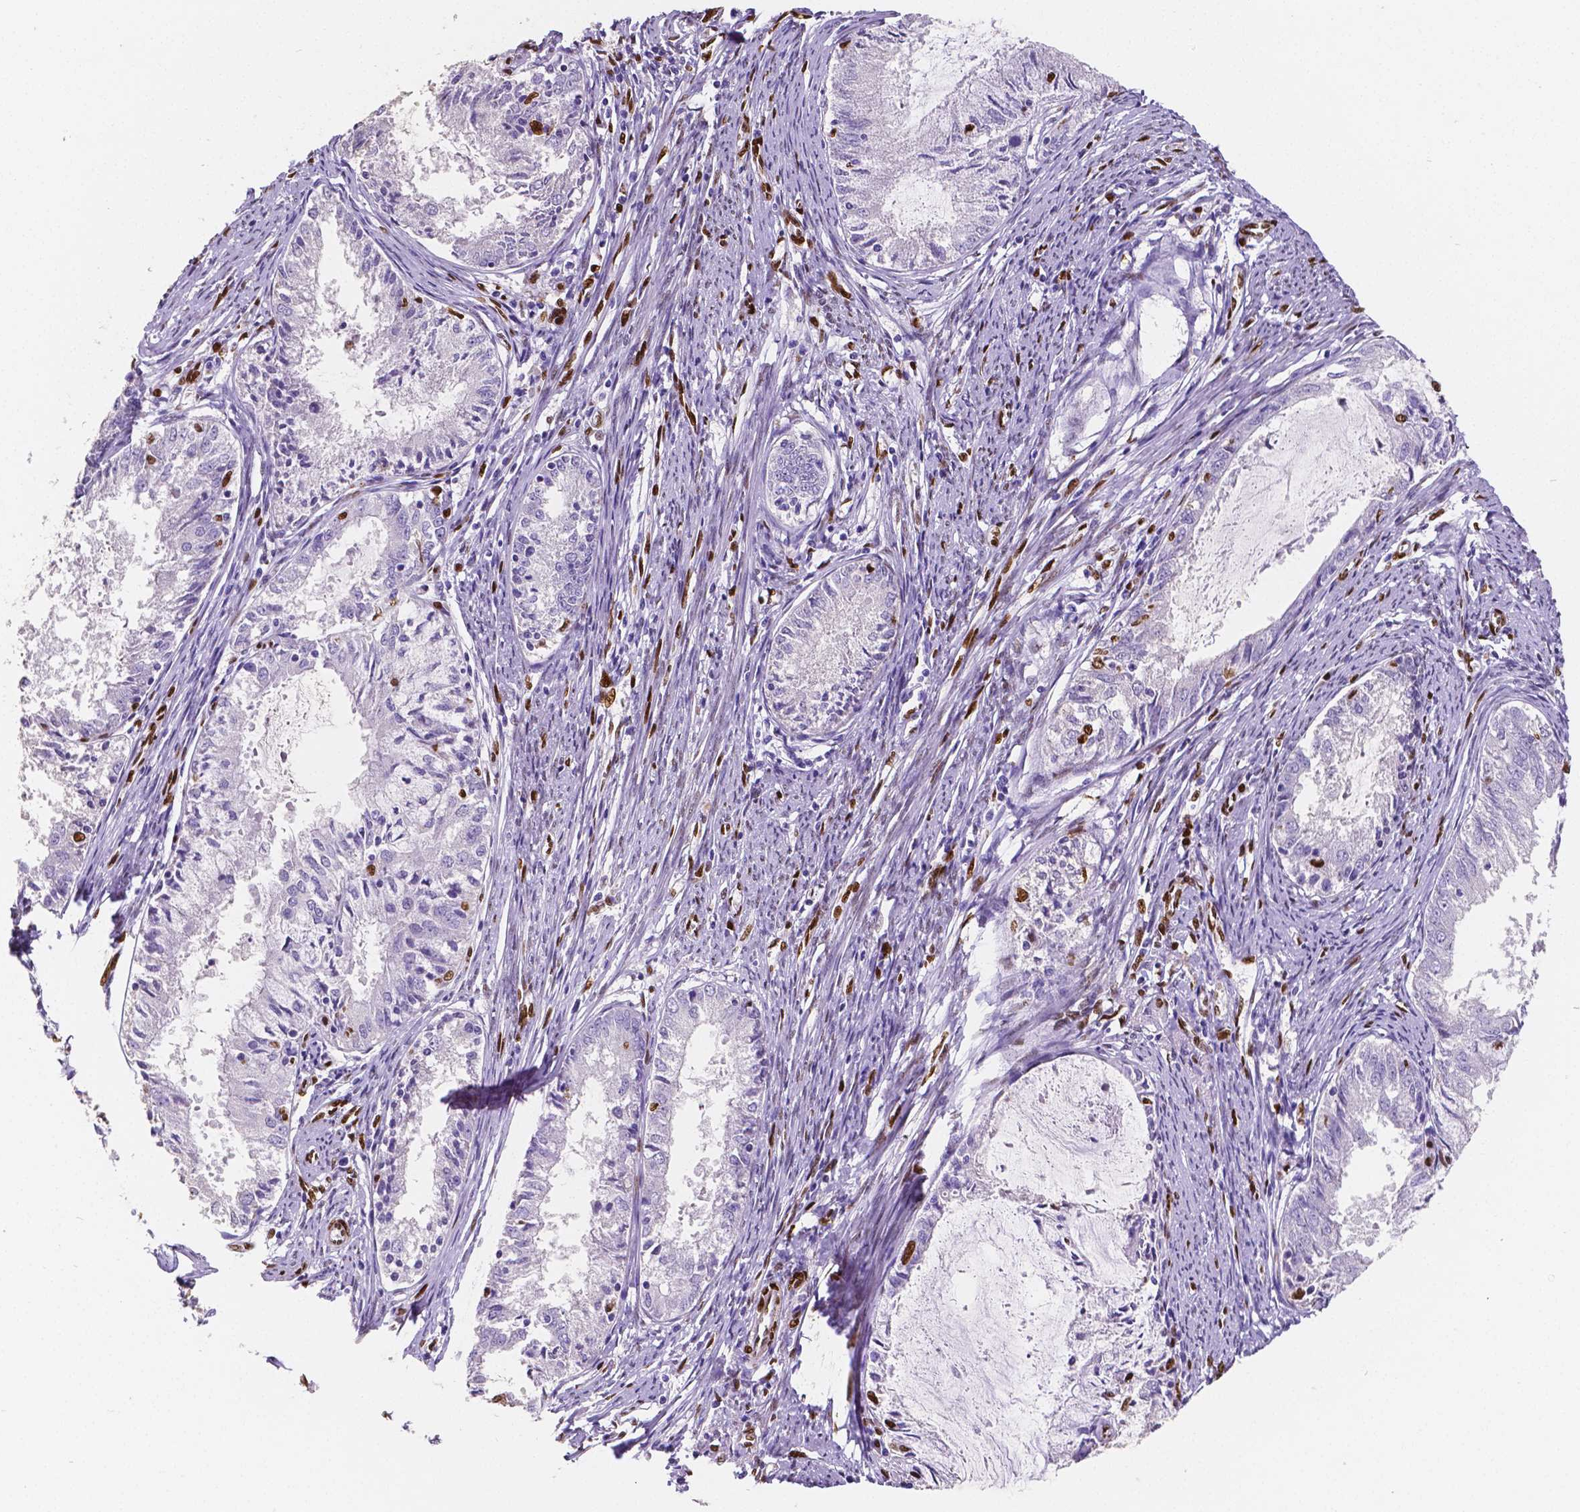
{"staining": {"intensity": "negative", "quantity": "none", "location": "none"}, "tissue": "endometrial cancer", "cell_type": "Tumor cells", "image_type": "cancer", "snomed": [{"axis": "morphology", "description": "Adenocarcinoma, NOS"}, {"axis": "topography", "description": "Endometrium"}], "caption": "Tumor cells show no significant protein expression in endometrial cancer (adenocarcinoma).", "gene": "MEF2C", "patient": {"sex": "female", "age": 57}}